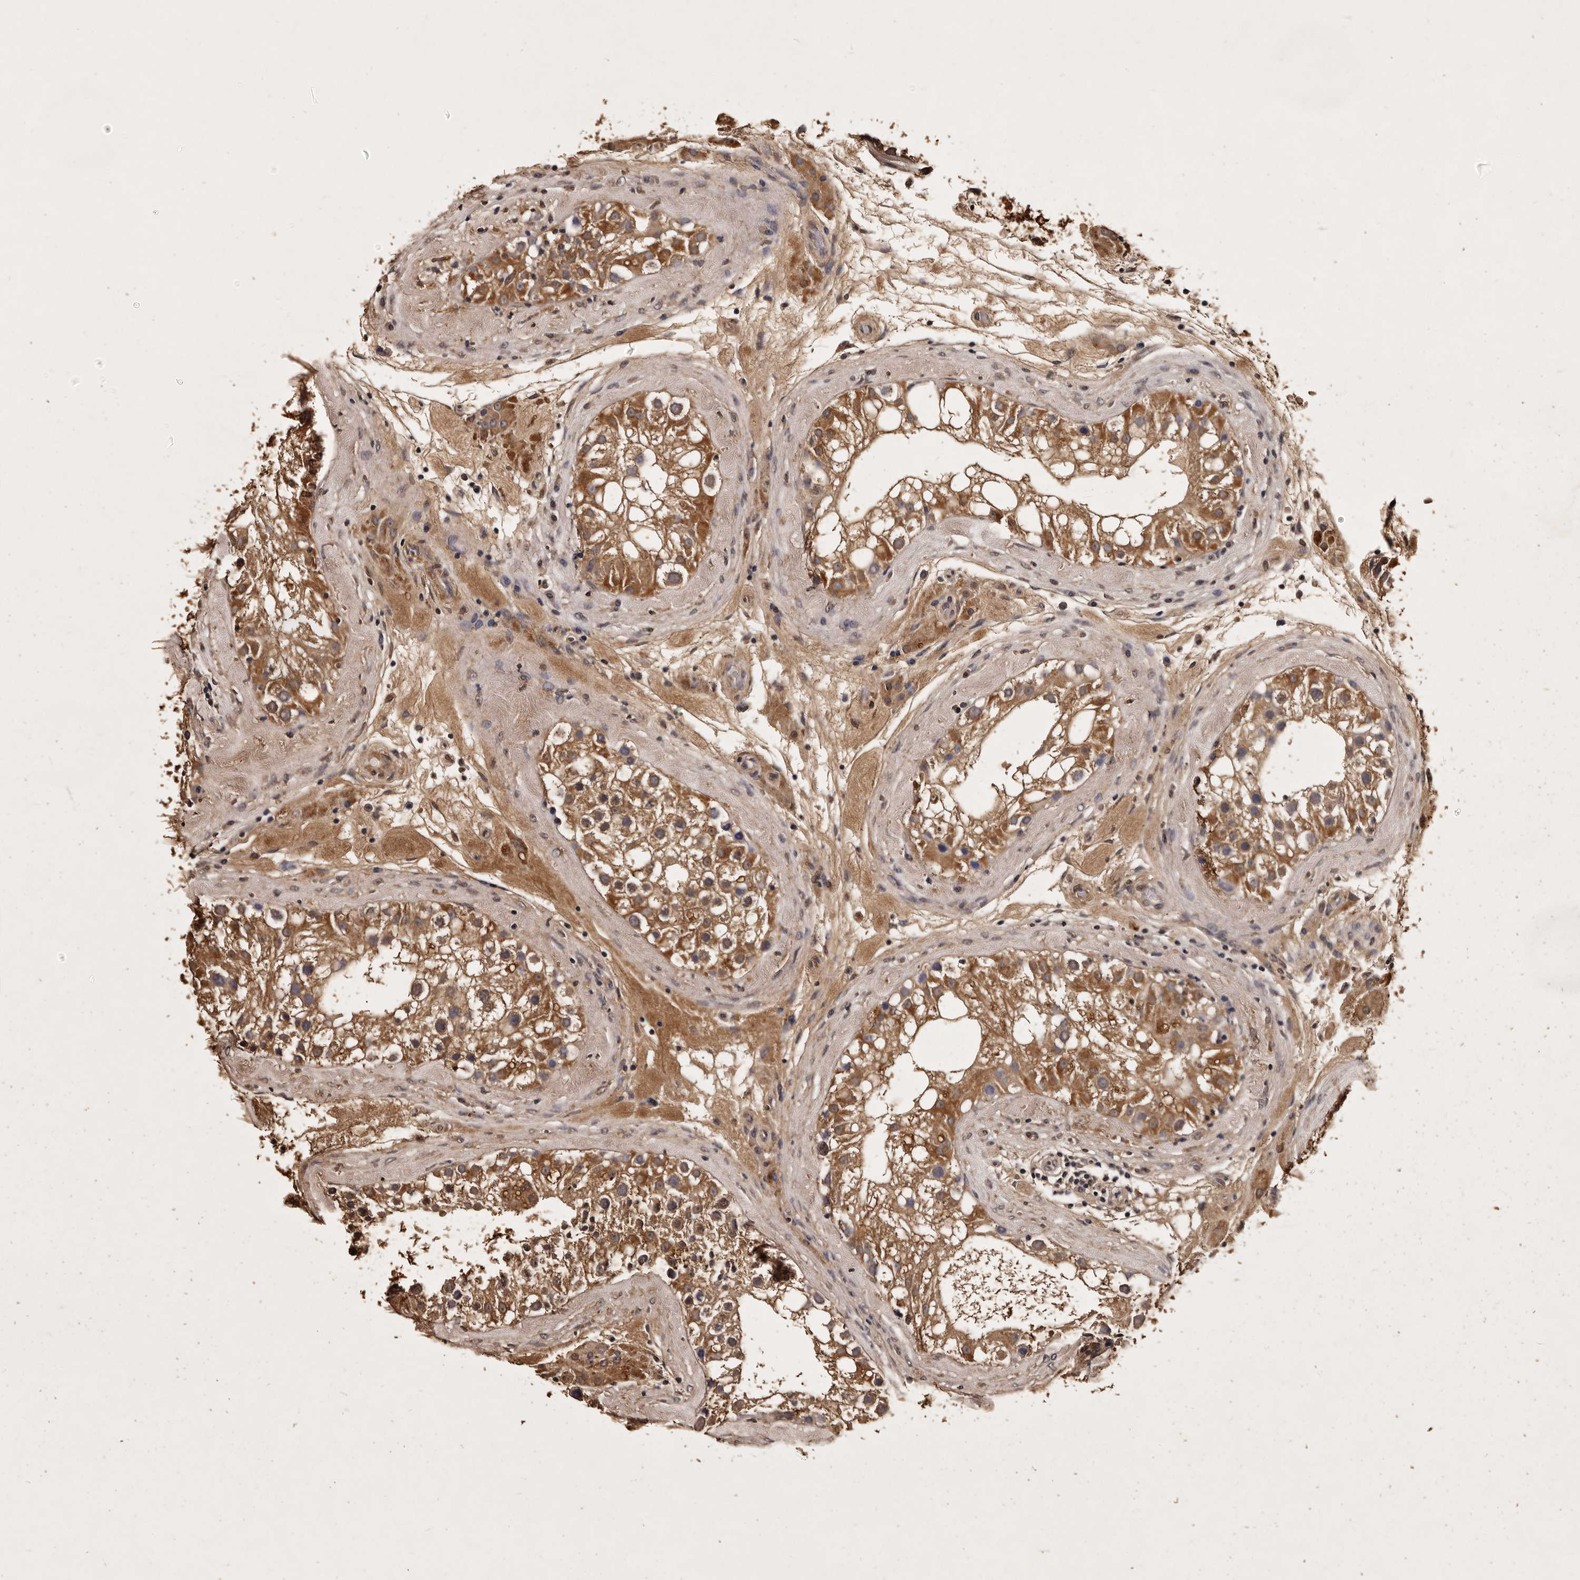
{"staining": {"intensity": "strong", "quantity": ">75%", "location": "cytoplasmic/membranous"}, "tissue": "testis", "cell_type": "Cells in seminiferous ducts", "image_type": "normal", "snomed": [{"axis": "morphology", "description": "Normal tissue, NOS"}, {"axis": "topography", "description": "Testis"}], "caption": "DAB immunohistochemical staining of benign testis demonstrates strong cytoplasmic/membranous protein expression in approximately >75% of cells in seminiferous ducts.", "gene": "PARS2", "patient": {"sex": "male", "age": 46}}